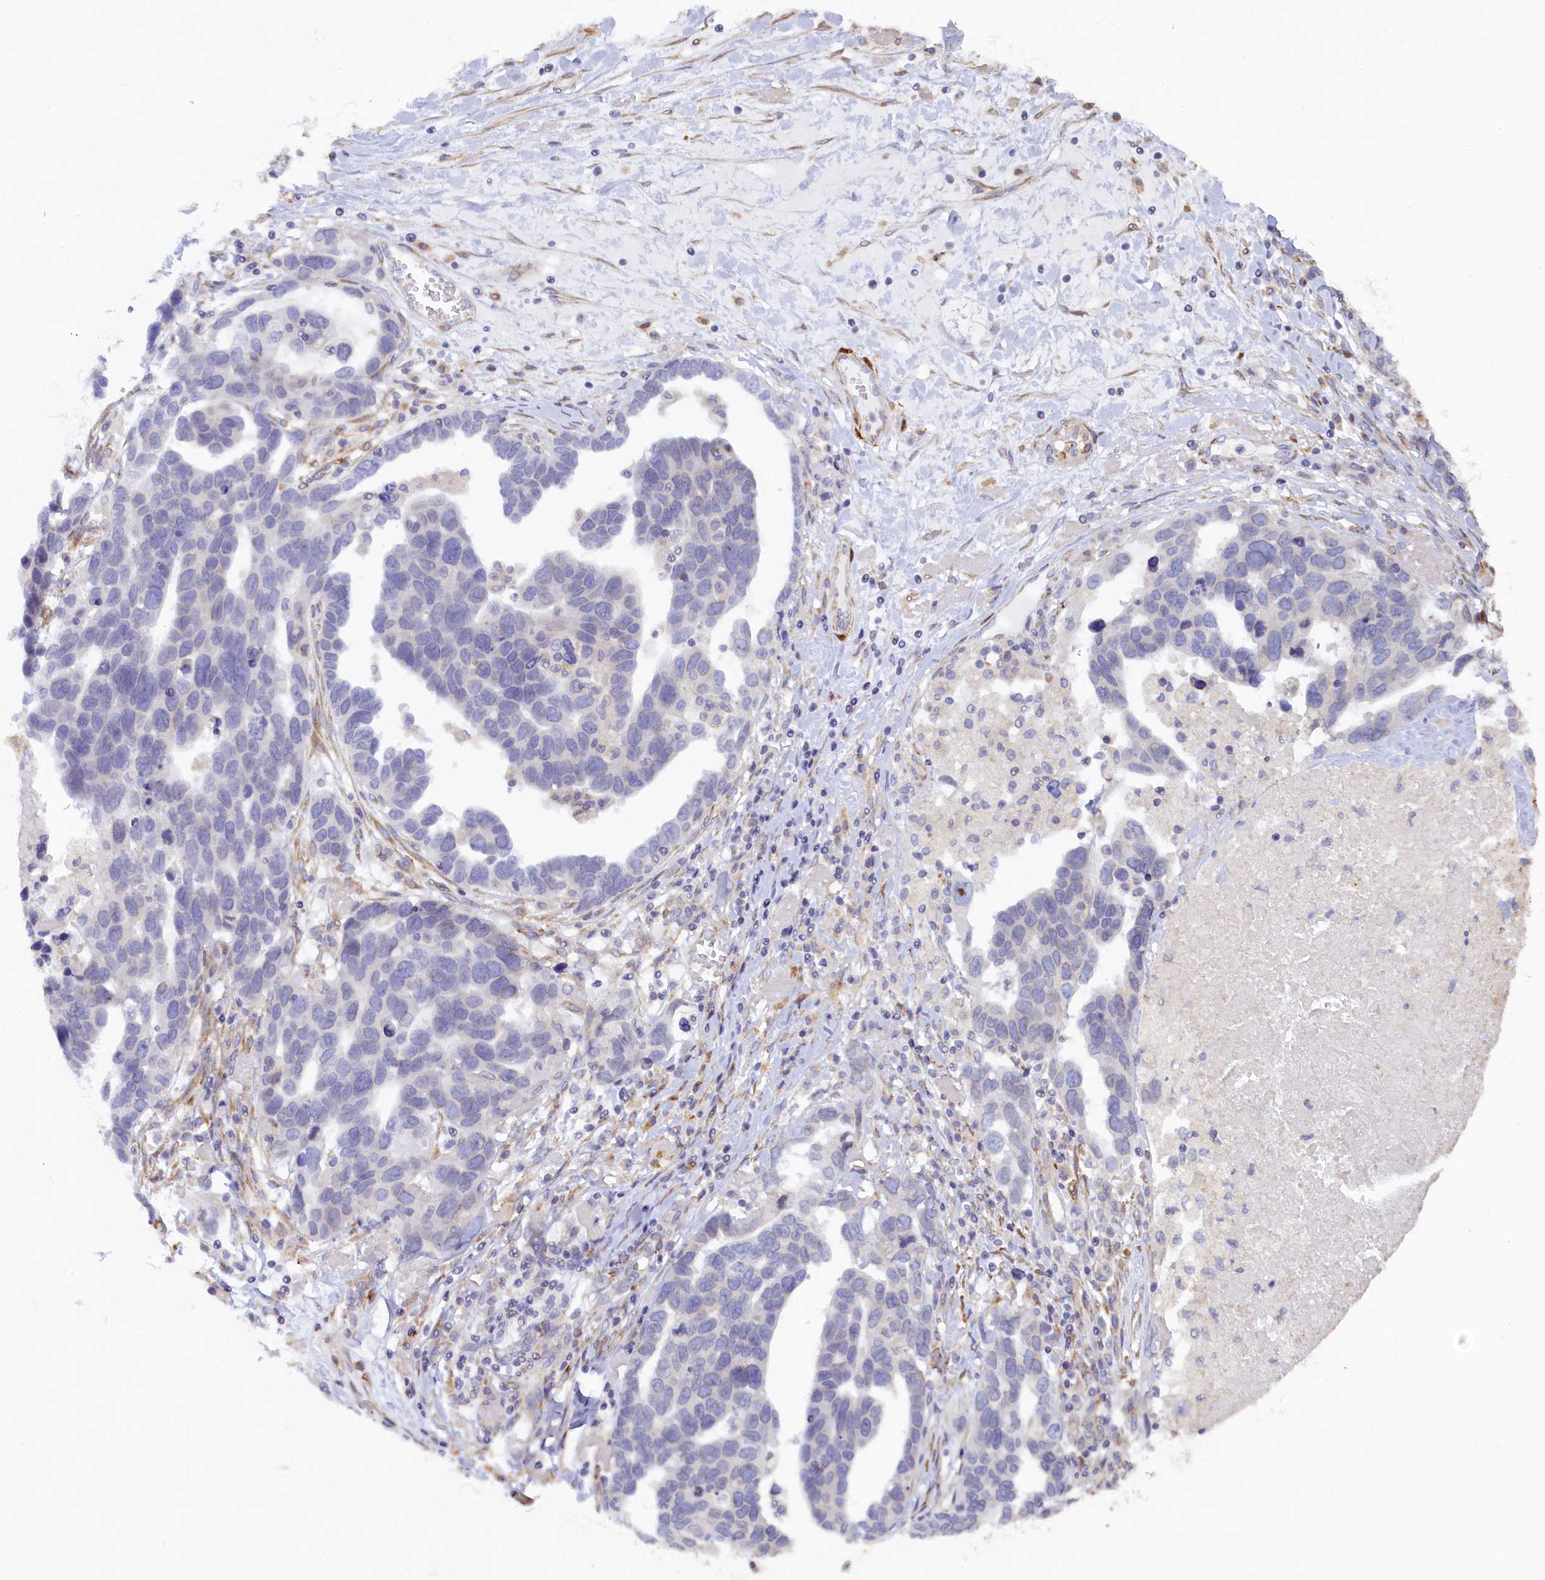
{"staining": {"intensity": "negative", "quantity": "none", "location": "none"}, "tissue": "ovarian cancer", "cell_type": "Tumor cells", "image_type": "cancer", "snomed": [{"axis": "morphology", "description": "Cystadenocarcinoma, serous, NOS"}, {"axis": "topography", "description": "Ovary"}], "caption": "DAB (3,3'-diaminobenzidine) immunohistochemical staining of human ovarian cancer (serous cystadenocarcinoma) displays no significant staining in tumor cells.", "gene": "POGLUT3", "patient": {"sex": "female", "age": 54}}